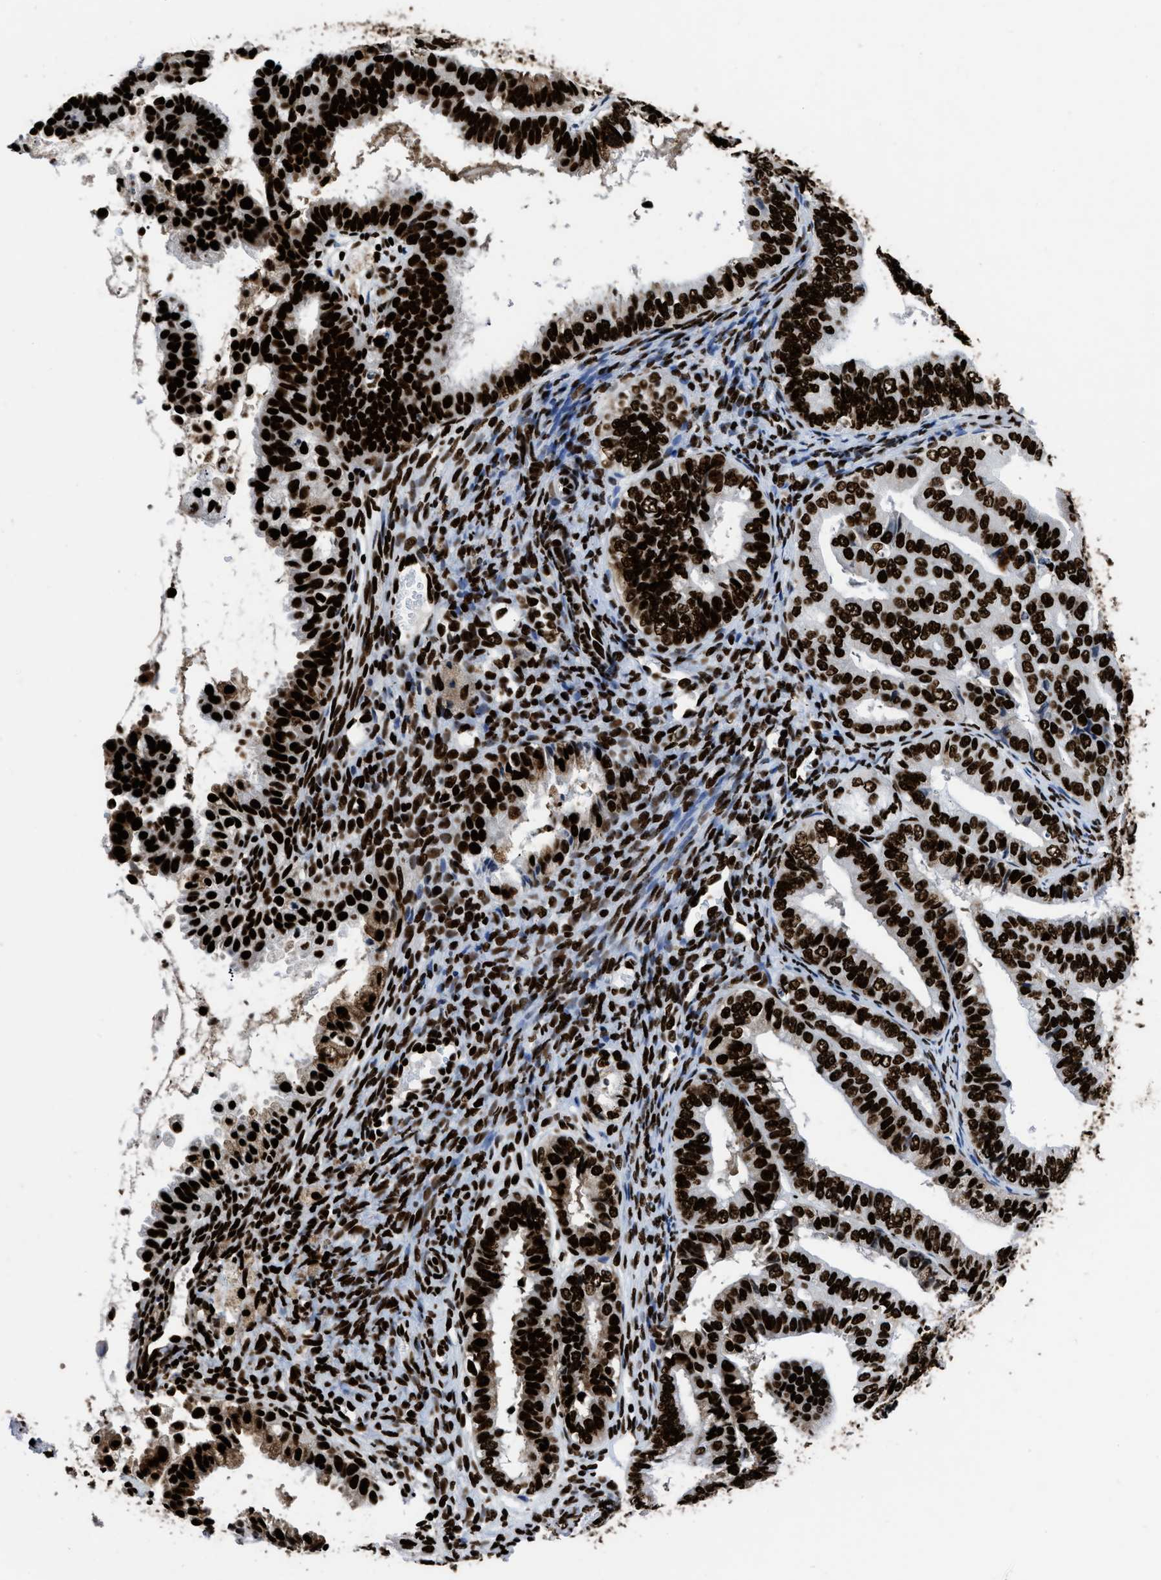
{"staining": {"intensity": "strong", "quantity": ">75%", "location": "nuclear"}, "tissue": "endometrial cancer", "cell_type": "Tumor cells", "image_type": "cancer", "snomed": [{"axis": "morphology", "description": "Adenocarcinoma, NOS"}, {"axis": "topography", "description": "Endometrium"}], "caption": "Tumor cells display high levels of strong nuclear positivity in approximately >75% of cells in endometrial cancer.", "gene": "HNRNPM", "patient": {"sex": "female", "age": 63}}